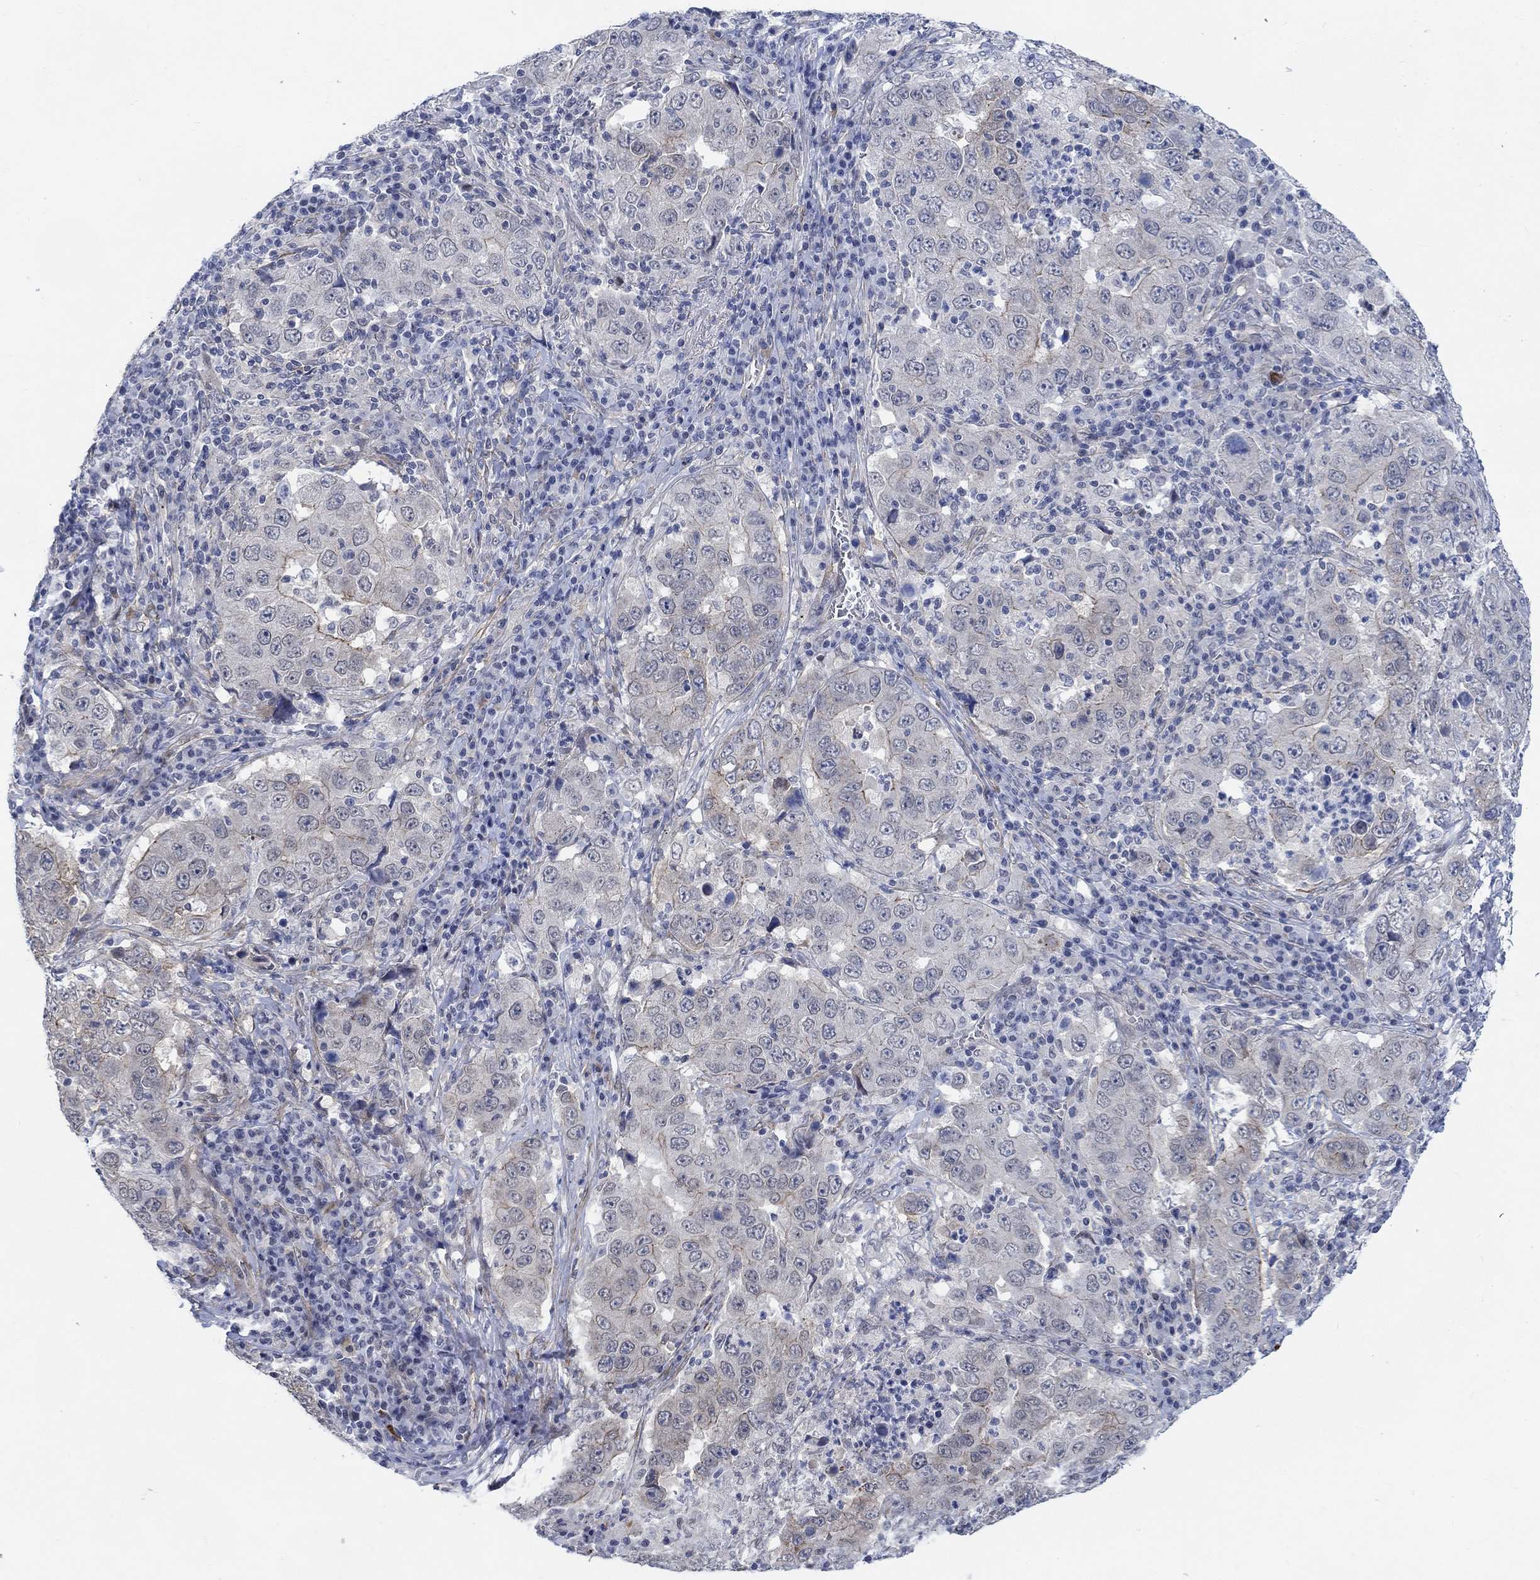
{"staining": {"intensity": "moderate", "quantity": "<25%", "location": "cytoplasmic/membranous"}, "tissue": "lung cancer", "cell_type": "Tumor cells", "image_type": "cancer", "snomed": [{"axis": "morphology", "description": "Adenocarcinoma, NOS"}, {"axis": "topography", "description": "Lung"}], "caption": "Immunohistochemistry image of human lung adenocarcinoma stained for a protein (brown), which shows low levels of moderate cytoplasmic/membranous staining in approximately <25% of tumor cells.", "gene": "KCNH8", "patient": {"sex": "male", "age": 73}}